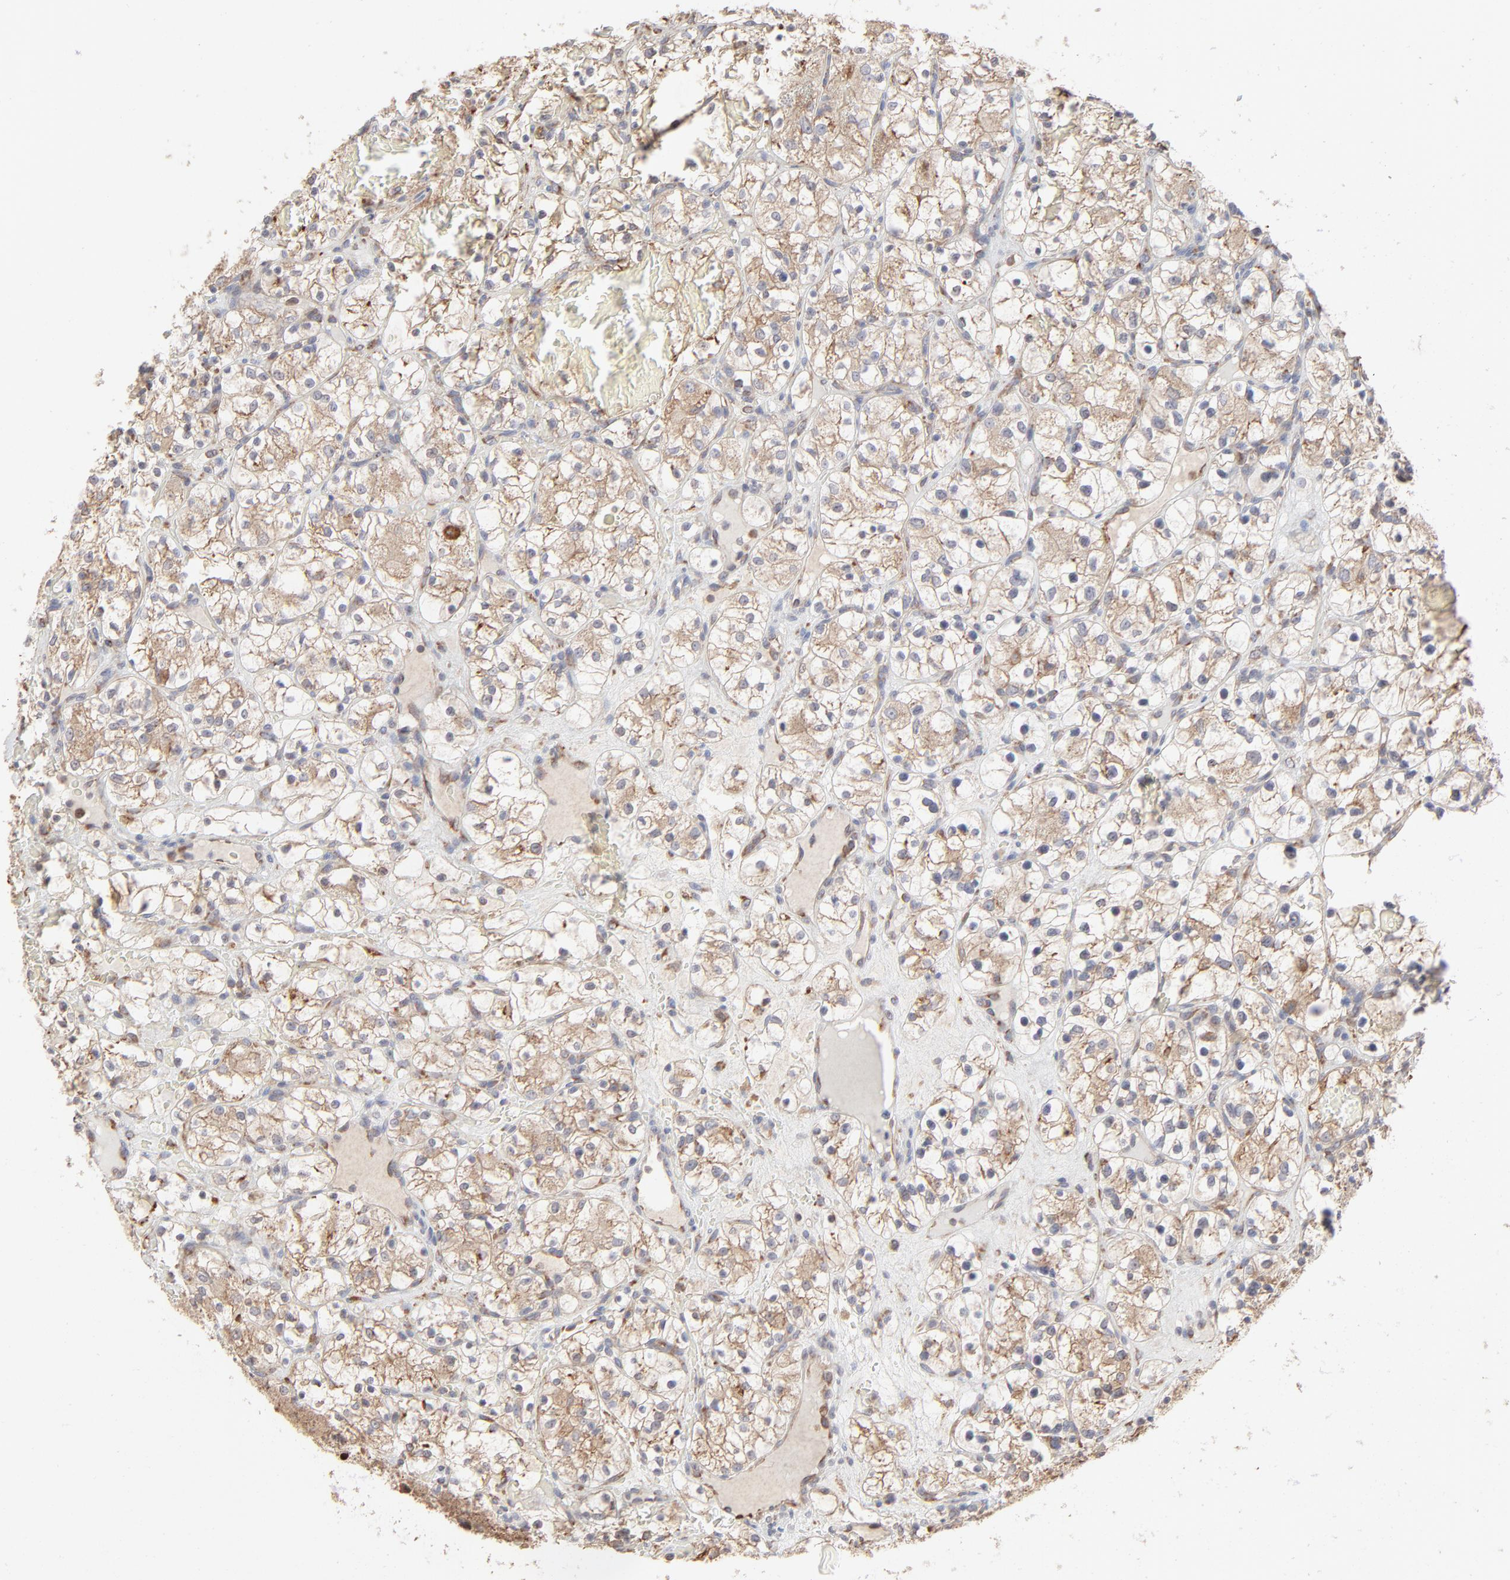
{"staining": {"intensity": "weak", "quantity": "25%-75%", "location": "cytoplasmic/membranous"}, "tissue": "renal cancer", "cell_type": "Tumor cells", "image_type": "cancer", "snomed": [{"axis": "morphology", "description": "Adenocarcinoma, NOS"}, {"axis": "topography", "description": "Kidney"}], "caption": "Immunohistochemistry staining of adenocarcinoma (renal), which reveals low levels of weak cytoplasmic/membranous staining in approximately 25%-75% of tumor cells indicating weak cytoplasmic/membranous protein staining. The staining was performed using DAB (3,3'-diaminobenzidine) (brown) for protein detection and nuclei were counterstained in hematoxylin (blue).", "gene": "RPS20", "patient": {"sex": "female", "age": 60}}